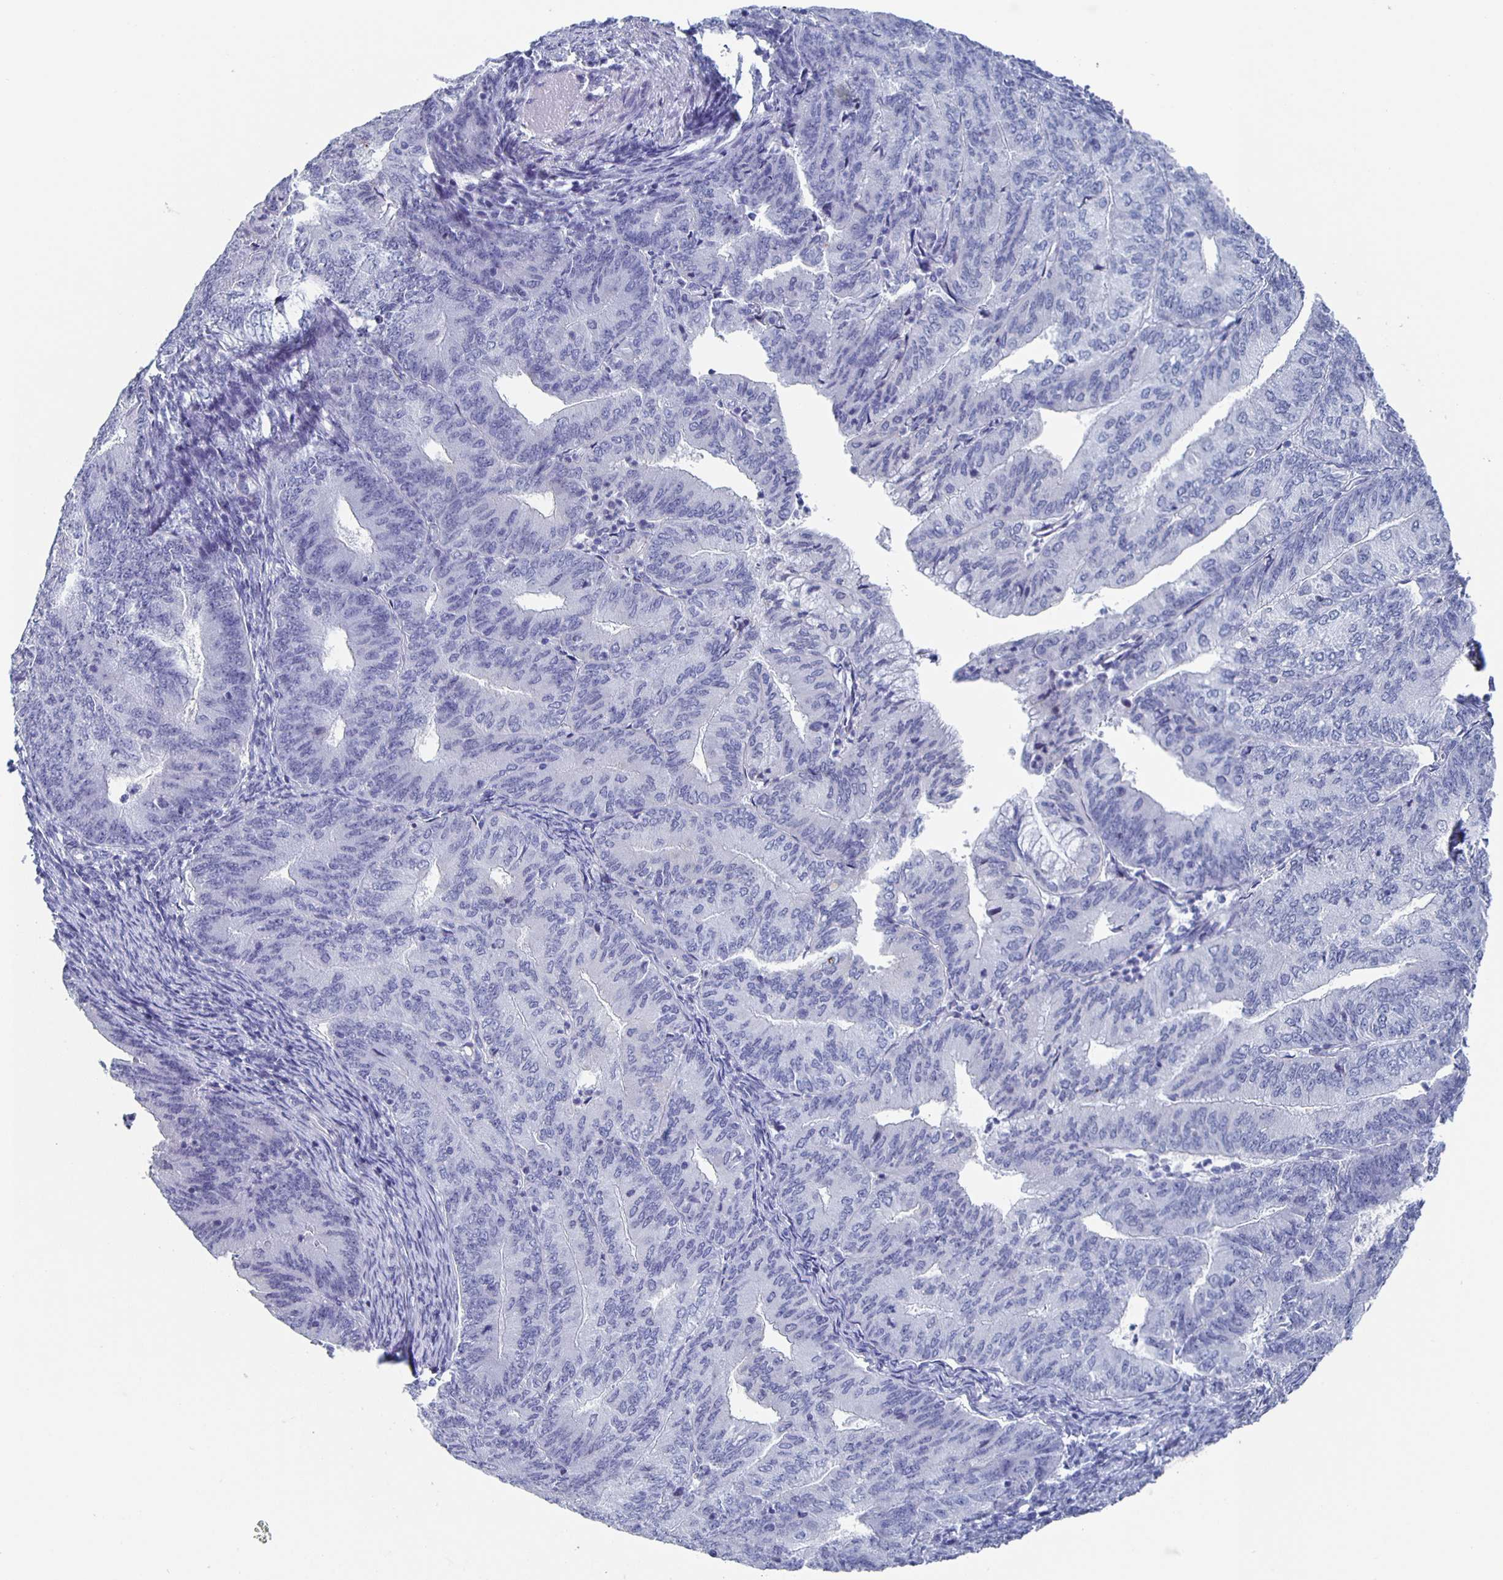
{"staining": {"intensity": "negative", "quantity": "none", "location": "none"}, "tissue": "endometrial cancer", "cell_type": "Tumor cells", "image_type": "cancer", "snomed": [{"axis": "morphology", "description": "Adenocarcinoma, NOS"}, {"axis": "topography", "description": "Endometrium"}], "caption": "Immunohistochemistry (IHC) photomicrograph of neoplastic tissue: human endometrial adenocarcinoma stained with DAB (3,3'-diaminobenzidine) displays no significant protein positivity in tumor cells.", "gene": "CCDC17", "patient": {"sex": "female", "age": 57}}